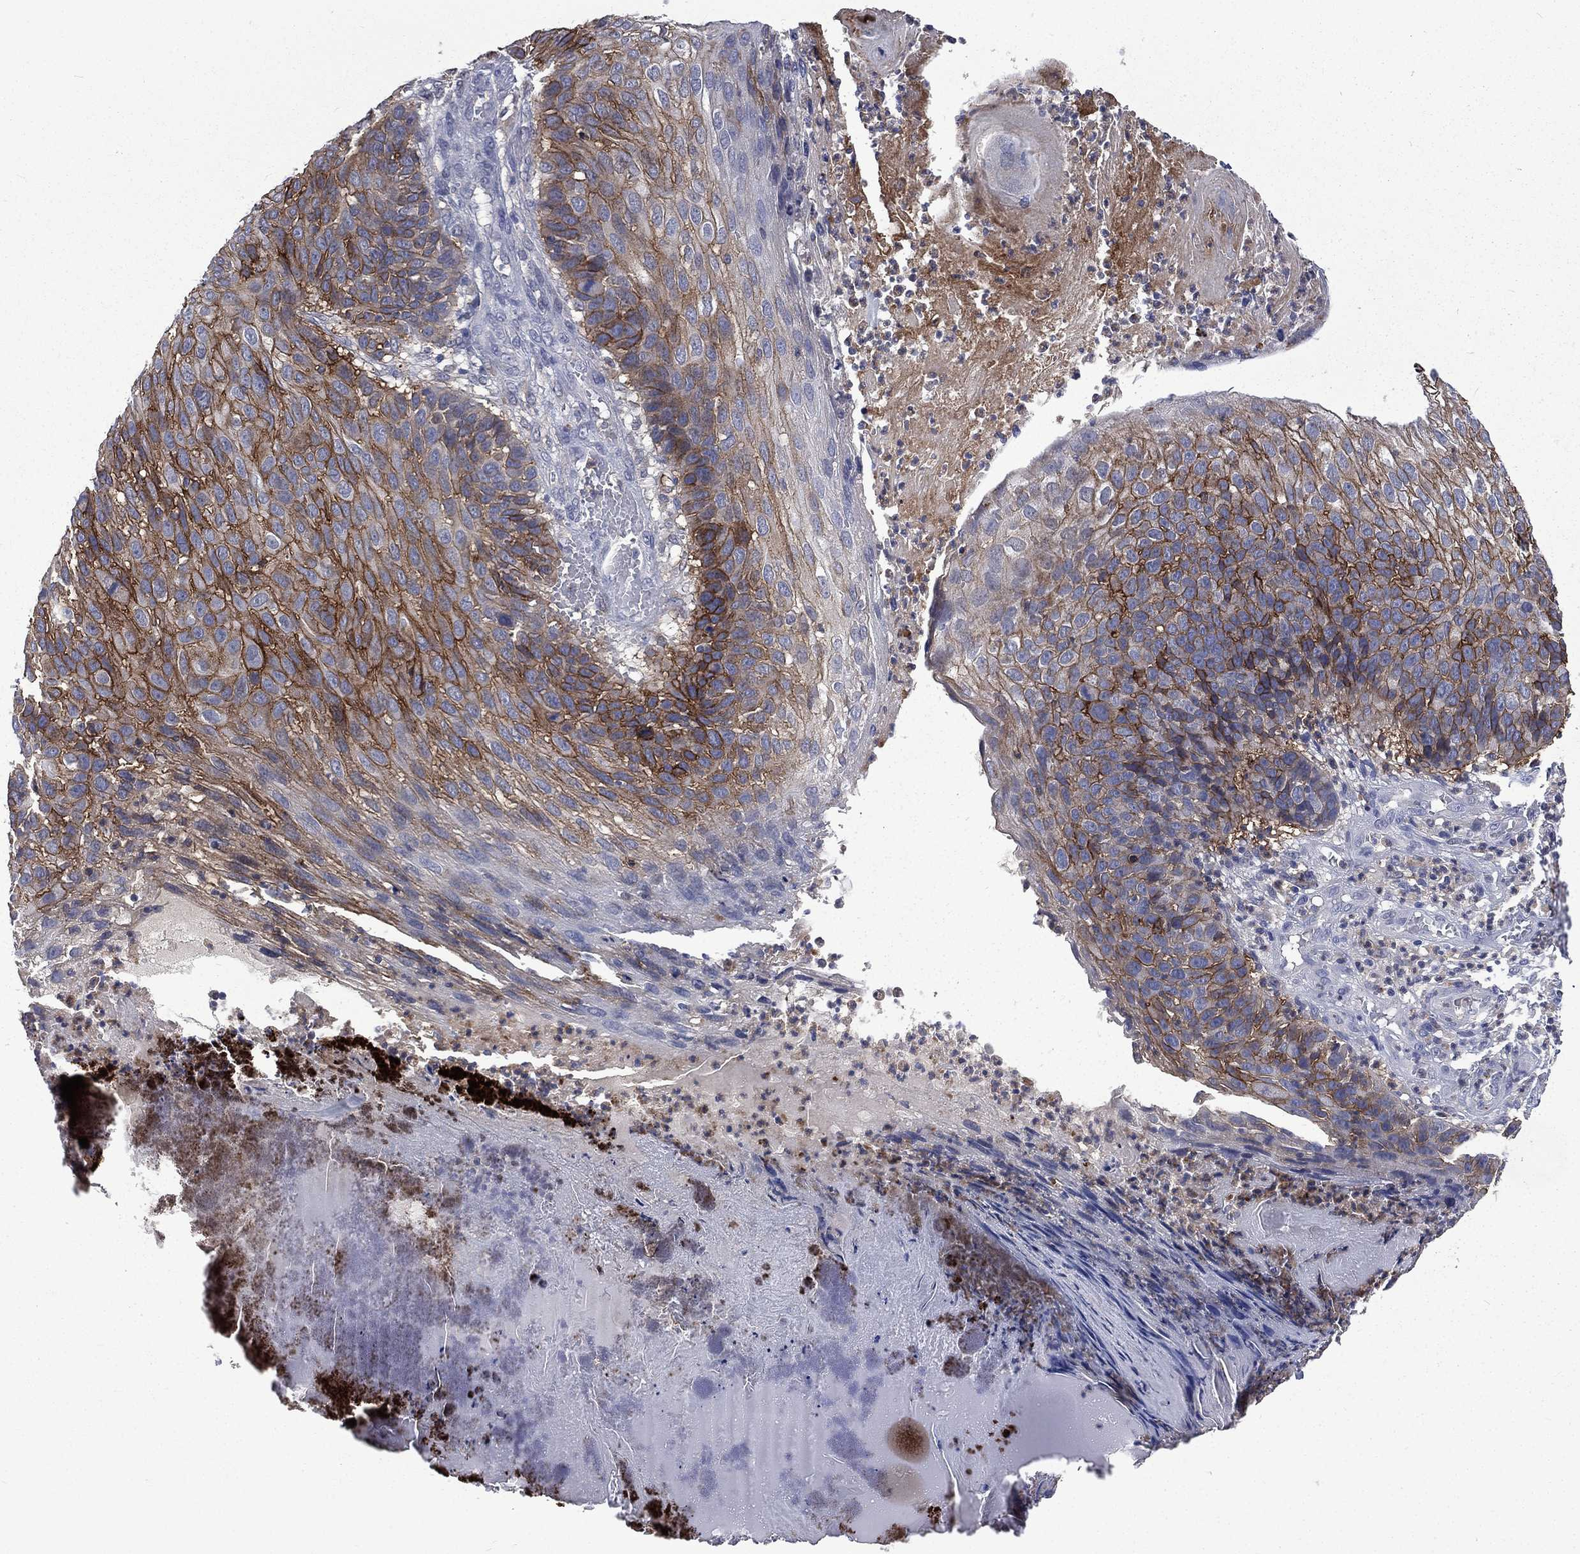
{"staining": {"intensity": "strong", "quantity": "25%-75%", "location": "cytoplasmic/membranous"}, "tissue": "skin cancer", "cell_type": "Tumor cells", "image_type": "cancer", "snomed": [{"axis": "morphology", "description": "Squamous cell carcinoma, NOS"}, {"axis": "topography", "description": "Skin"}], "caption": "A brown stain highlights strong cytoplasmic/membranous expression of a protein in skin cancer tumor cells.", "gene": "CA12", "patient": {"sex": "male", "age": 92}}